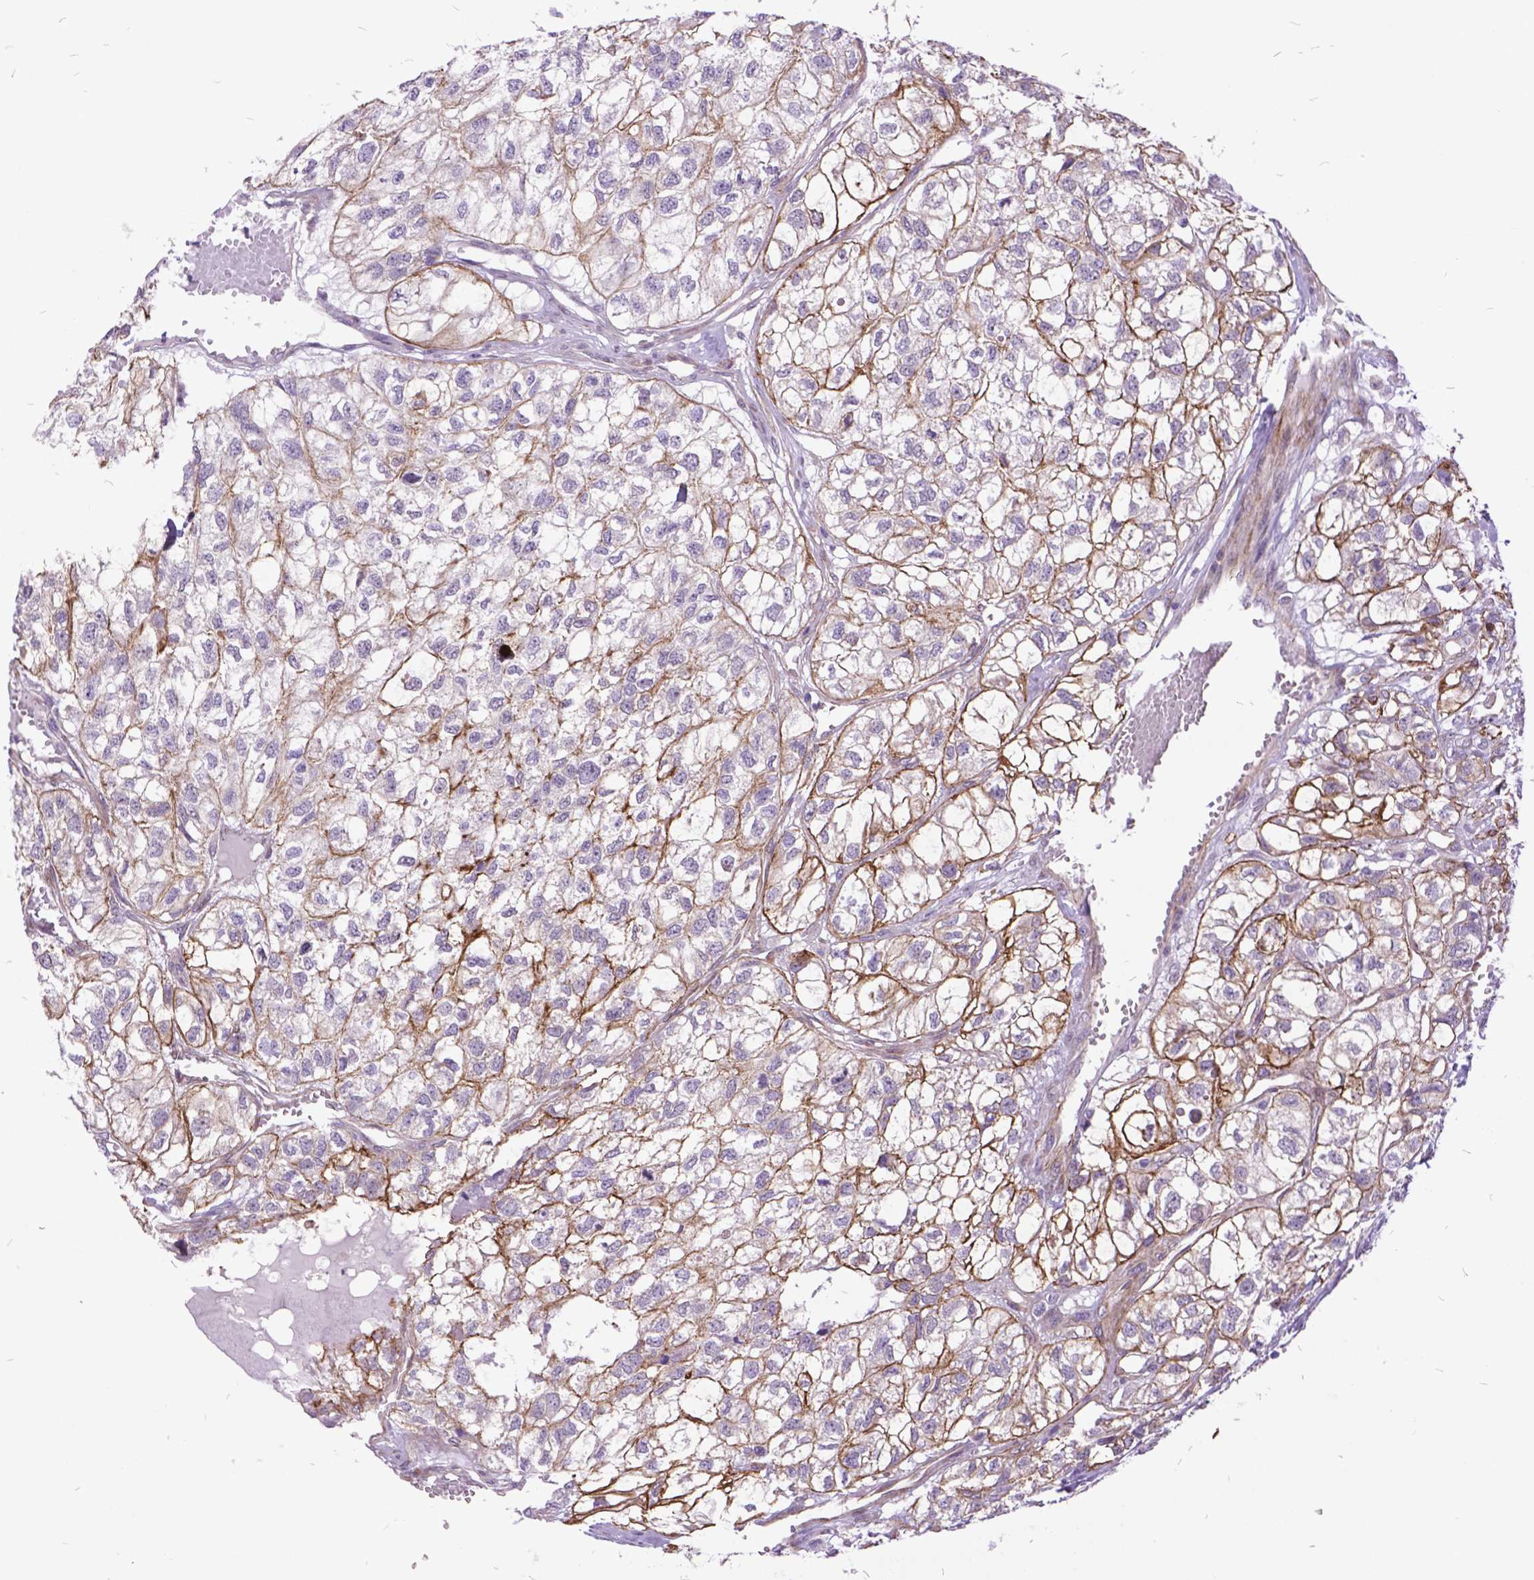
{"staining": {"intensity": "moderate", "quantity": "<25%", "location": "cytoplasmic/membranous"}, "tissue": "renal cancer", "cell_type": "Tumor cells", "image_type": "cancer", "snomed": [{"axis": "morphology", "description": "Adenocarcinoma, NOS"}, {"axis": "topography", "description": "Kidney"}], "caption": "Adenocarcinoma (renal) tissue reveals moderate cytoplasmic/membranous positivity in approximately <25% of tumor cells, visualized by immunohistochemistry.", "gene": "GRB7", "patient": {"sex": "male", "age": 56}}